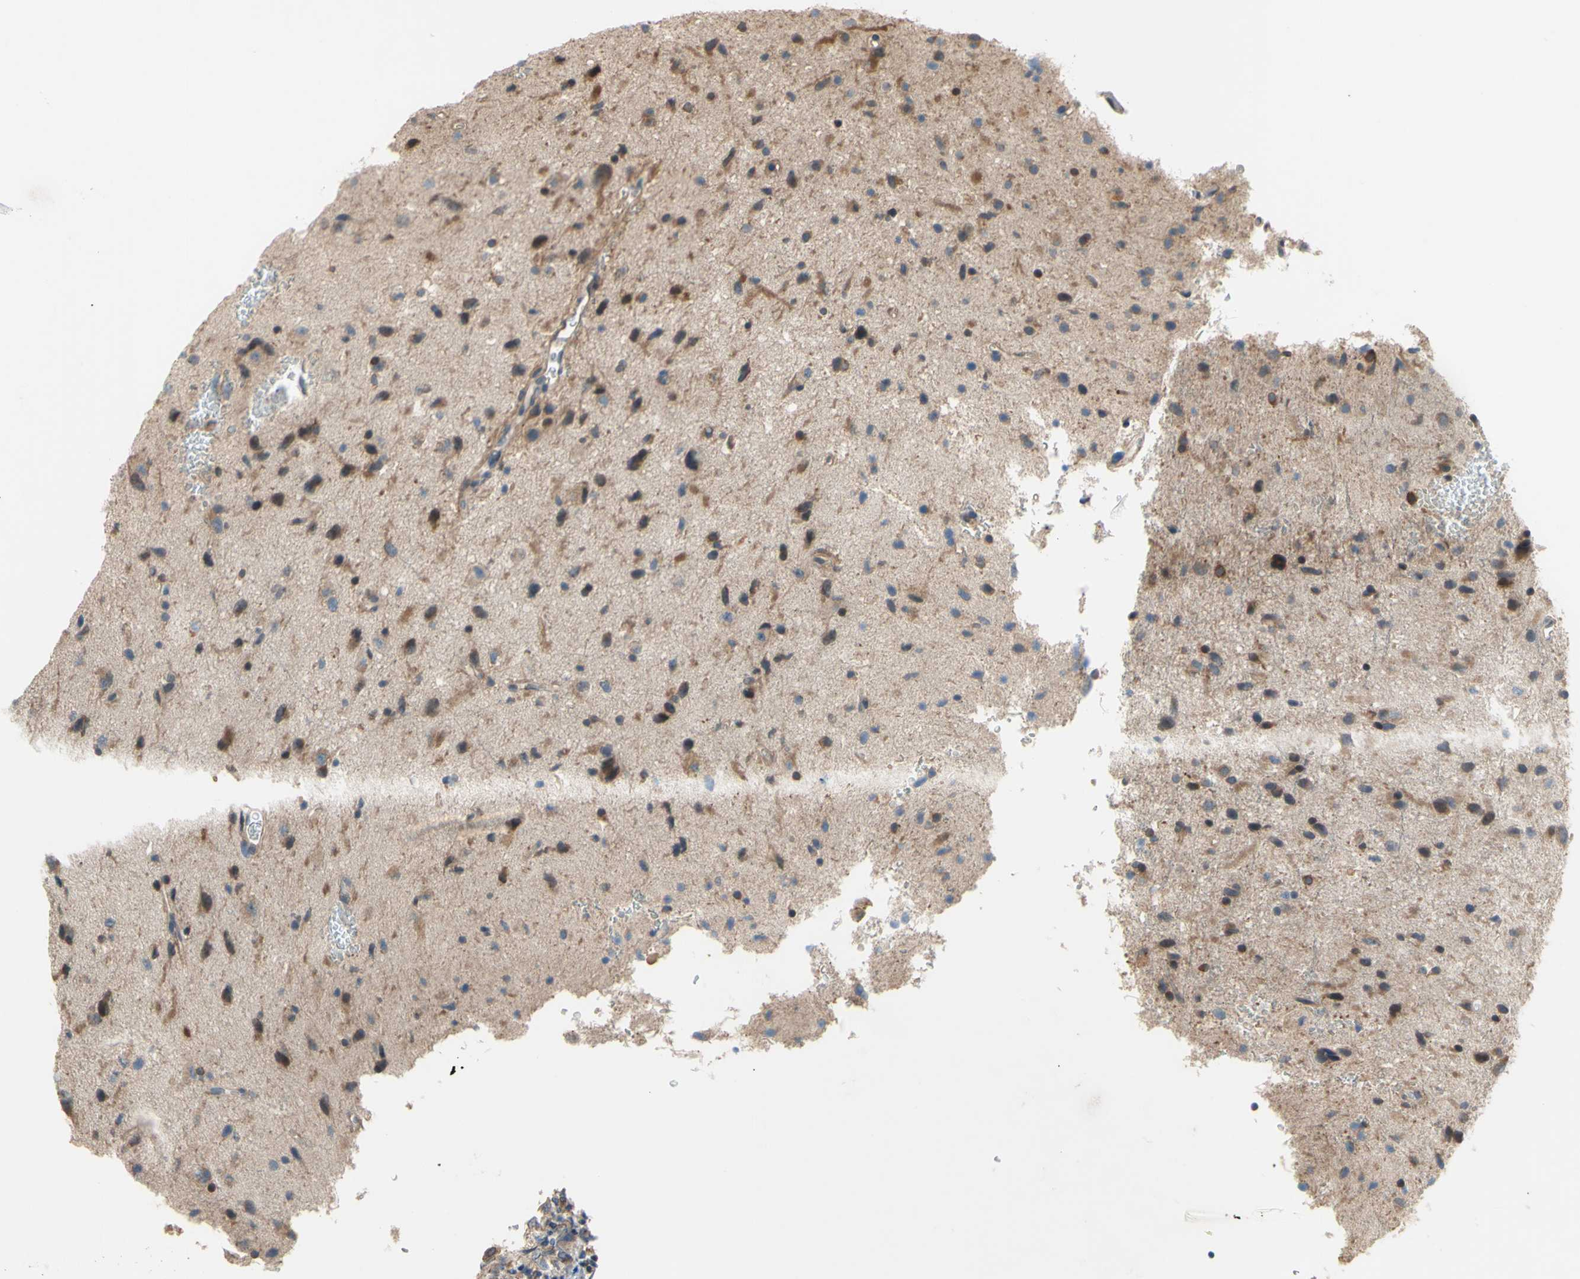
{"staining": {"intensity": "moderate", "quantity": ">75%", "location": "cytoplasmic/membranous"}, "tissue": "glioma", "cell_type": "Tumor cells", "image_type": "cancer", "snomed": [{"axis": "morphology", "description": "Glioma, malignant, Low grade"}, {"axis": "topography", "description": "Brain"}], "caption": "Immunohistochemistry of human malignant glioma (low-grade) reveals medium levels of moderate cytoplasmic/membranous staining in approximately >75% of tumor cells.", "gene": "DYNLRB1", "patient": {"sex": "male", "age": 77}}